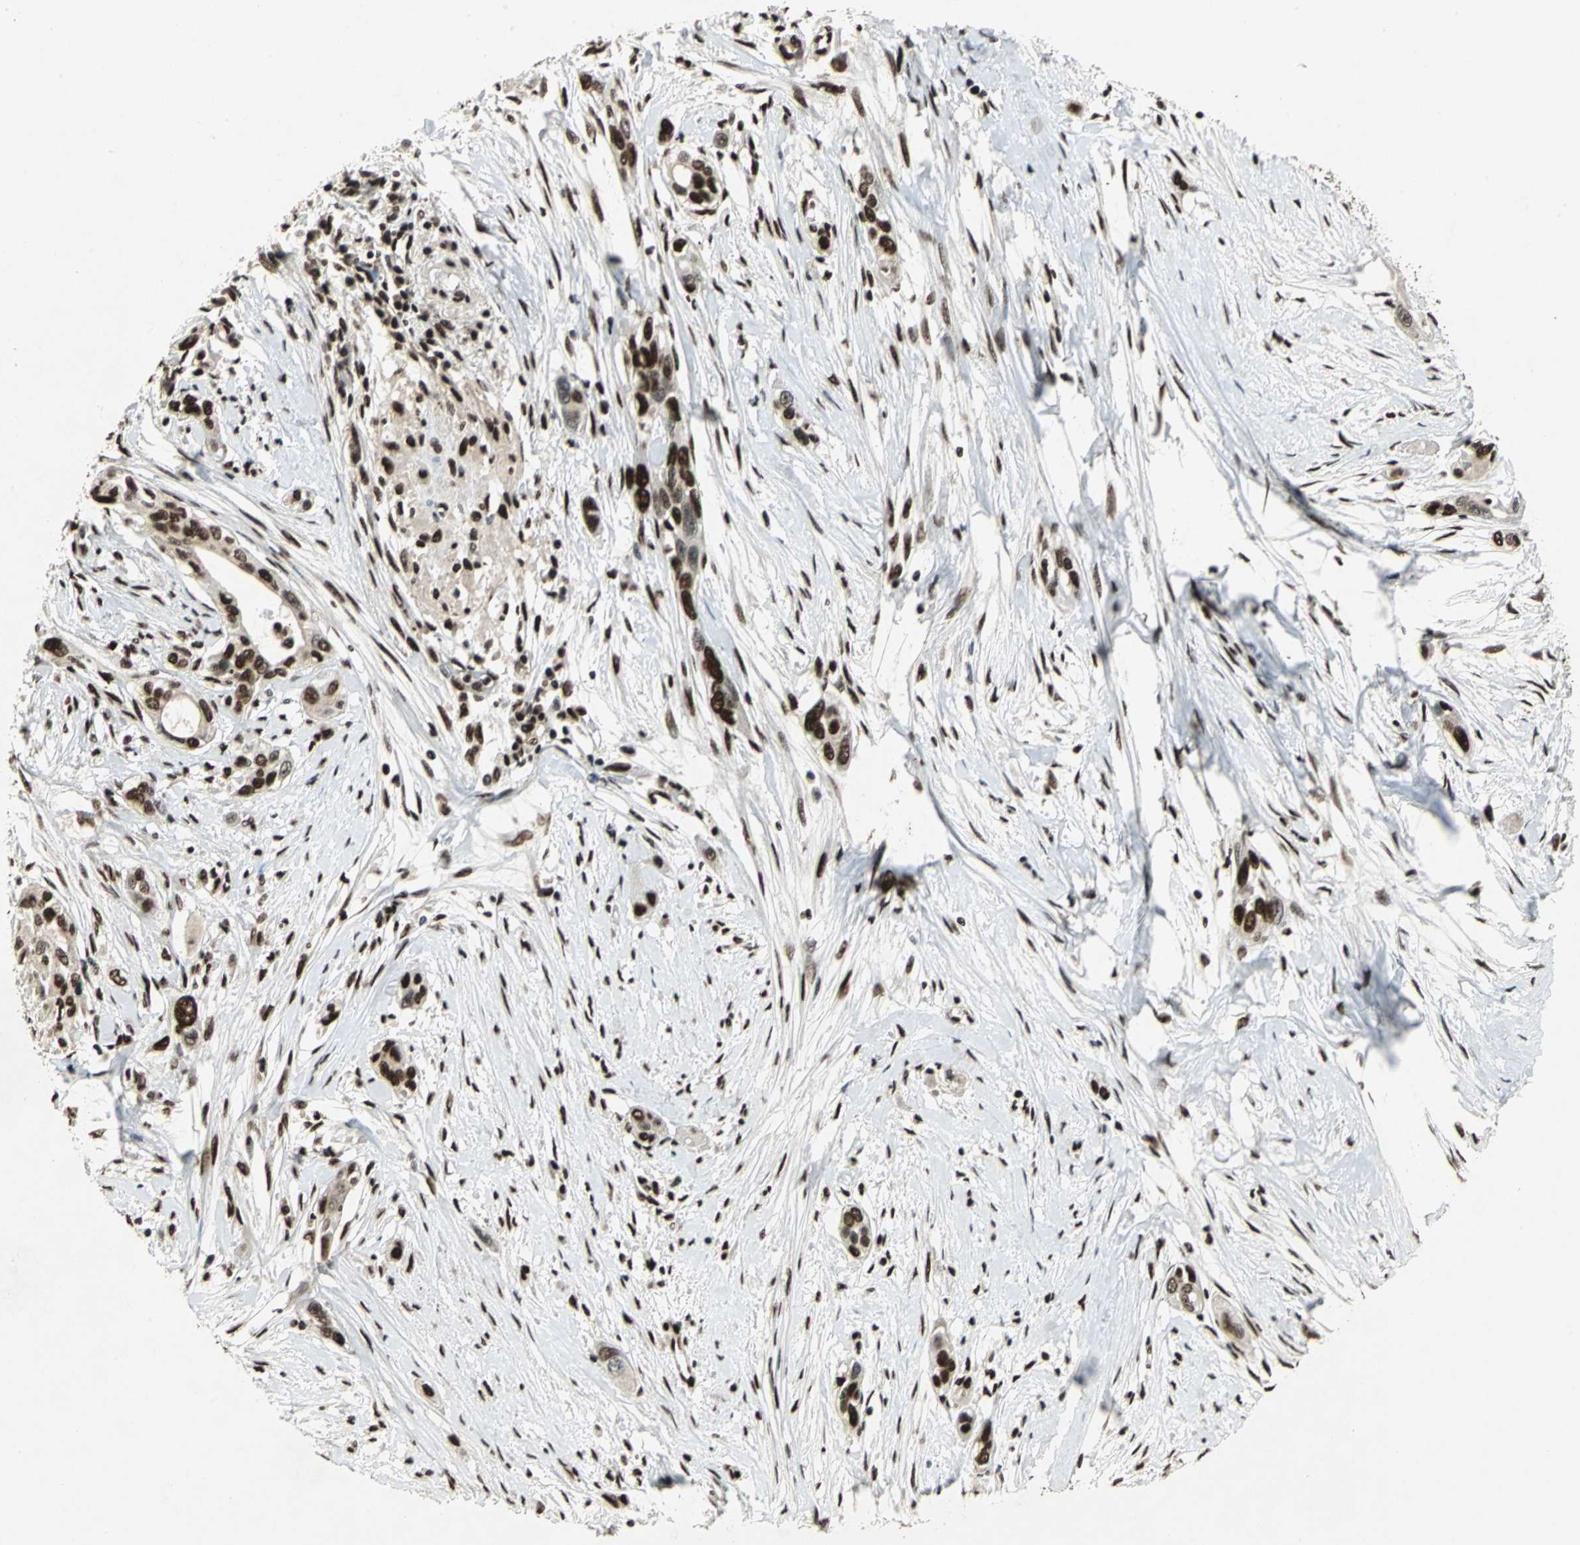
{"staining": {"intensity": "strong", "quantity": ">75%", "location": "nuclear"}, "tissue": "pancreatic cancer", "cell_type": "Tumor cells", "image_type": "cancer", "snomed": [{"axis": "morphology", "description": "Adenocarcinoma, NOS"}, {"axis": "topography", "description": "Pancreas"}], "caption": "Immunohistochemistry (DAB) staining of pancreatic cancer (adenocarcinoma) shows strong nuclear protein staining in about >75% of tumor cells.", "gene": "MTA2", "patient": {"sex": "female", "age": 60}}